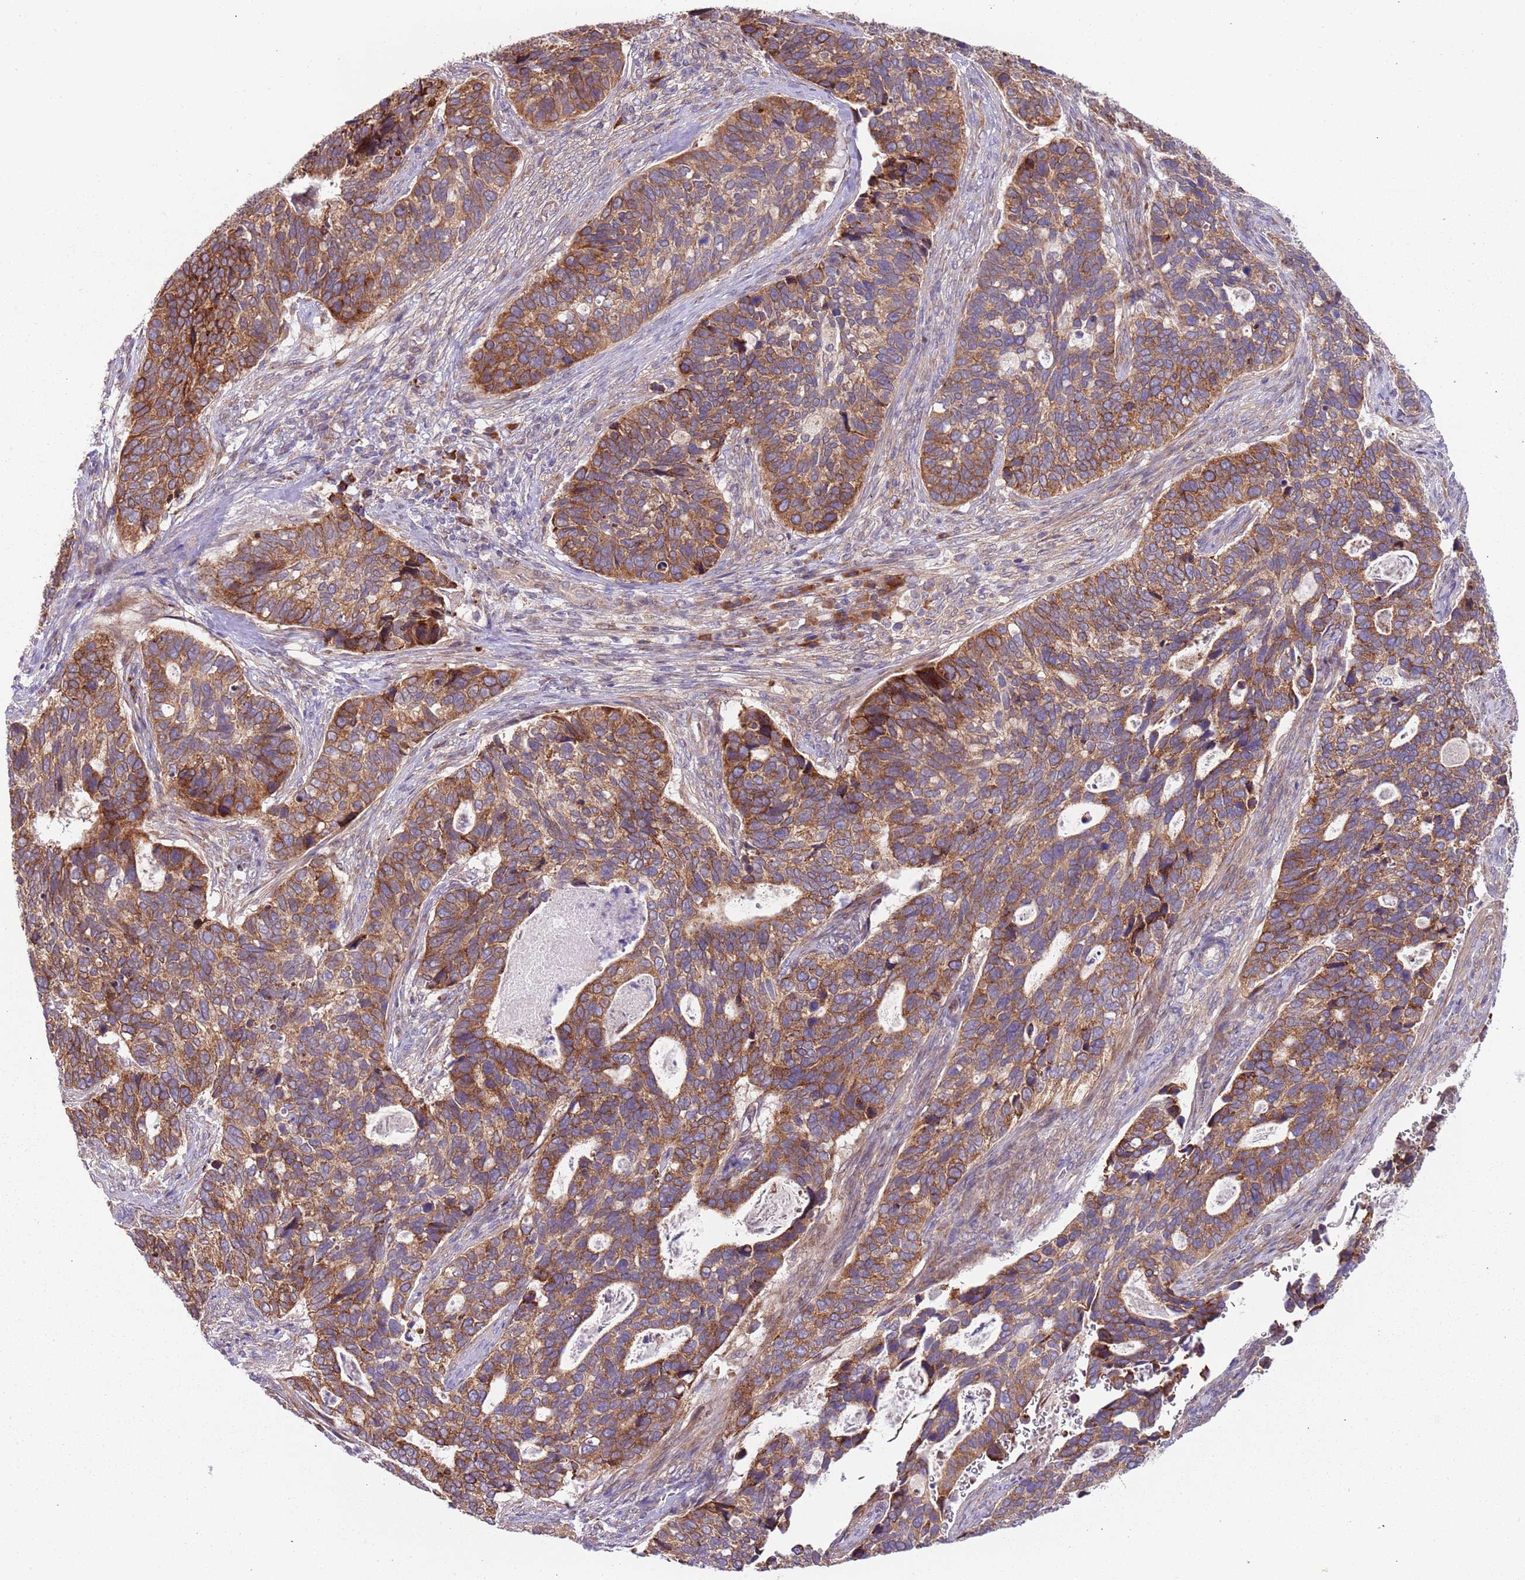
{"staining": {"intensity": "strong", "quantity": ">75%", "location": "cytoplasmic/membranous"}, "tissue": "cervical cancer", "cell_type": "Tumor cells", "image_type": "cancer", "snomed": [{"axis": "morphology", "description": "Squamous cell carcinoma, NOS"}, {"axis": "topography", "description": "Cervix"}], "caption": "High-magnification brightfield microscopy of cervical cancer stained with DAB (brown) and counterstained with hematoxylin (blue). tumor cells exhibit strong cytoplasmic/membranous positivity is identified in approximately>75% of cells.", "gene": "VWCE", "patient": {"sex": "female", "age": 38}}